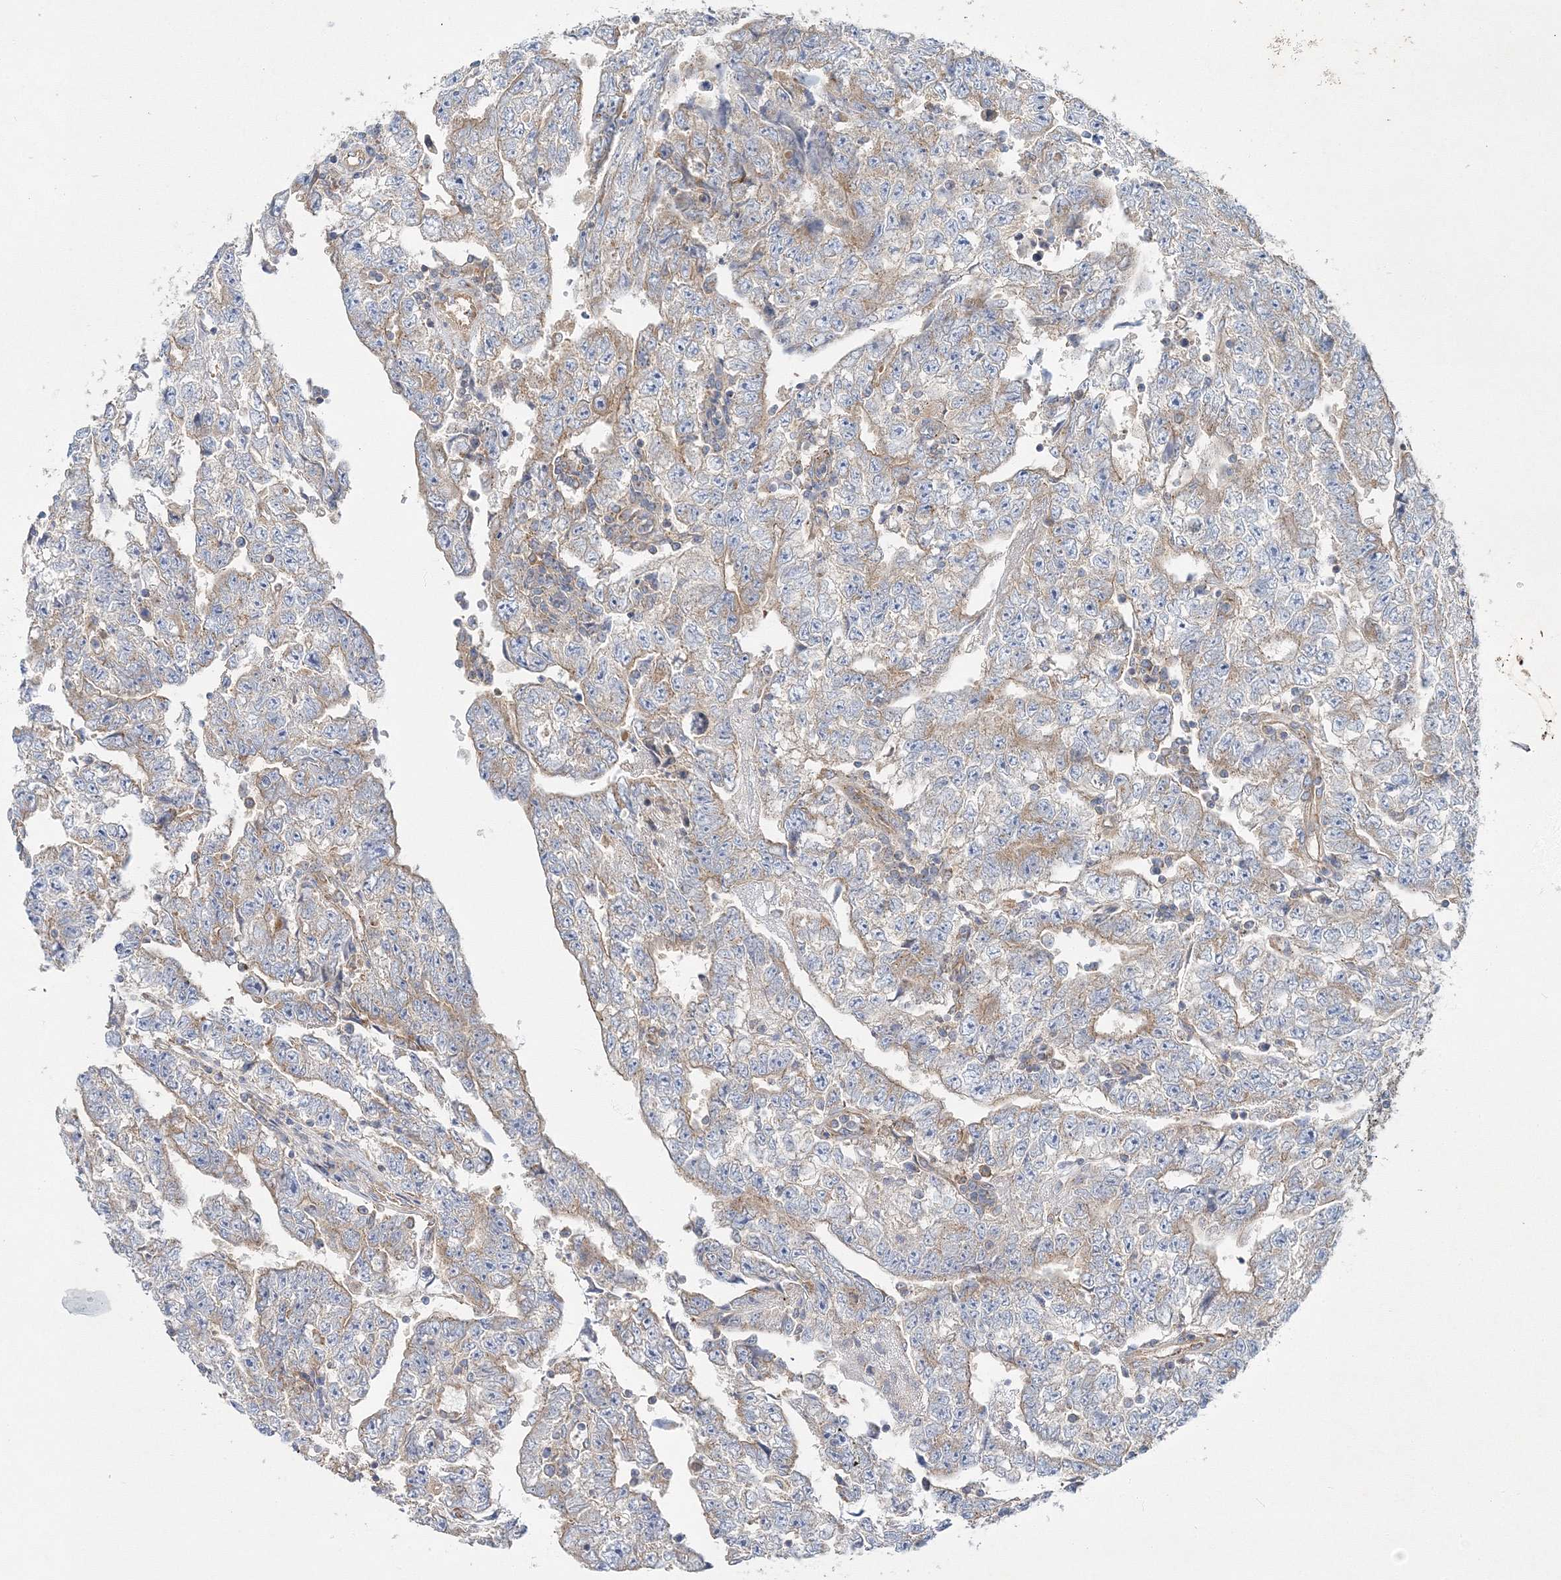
{"staining": {"intensity": "weak", "quantity": "25%-75%", "location": "cytoplasmic/membranous"}, "tissue": "testis cancer", "cell_type": "Tumor cells", "image_type": "cancer", "snomed": [{"axis": "morphology", "description": "Carcinoma, Embryonal, NOS"}, {"axis": "topography", "description": "Testis"}], "caption": "Immunohistochemistry of embryonal carcinoma (testis) demonstrates low levels of weak cytoplasmic/membranous positivity in about 25%-75% of tumor cells. The protein is stained brown, and the nuclei are stained in blue (DAB (3,3'-diaminobenzidine) IHC with brightfield microscopy, high magnification).", "gene": "SEC23IP", "patient": {"sex": "male", "age": 25}}